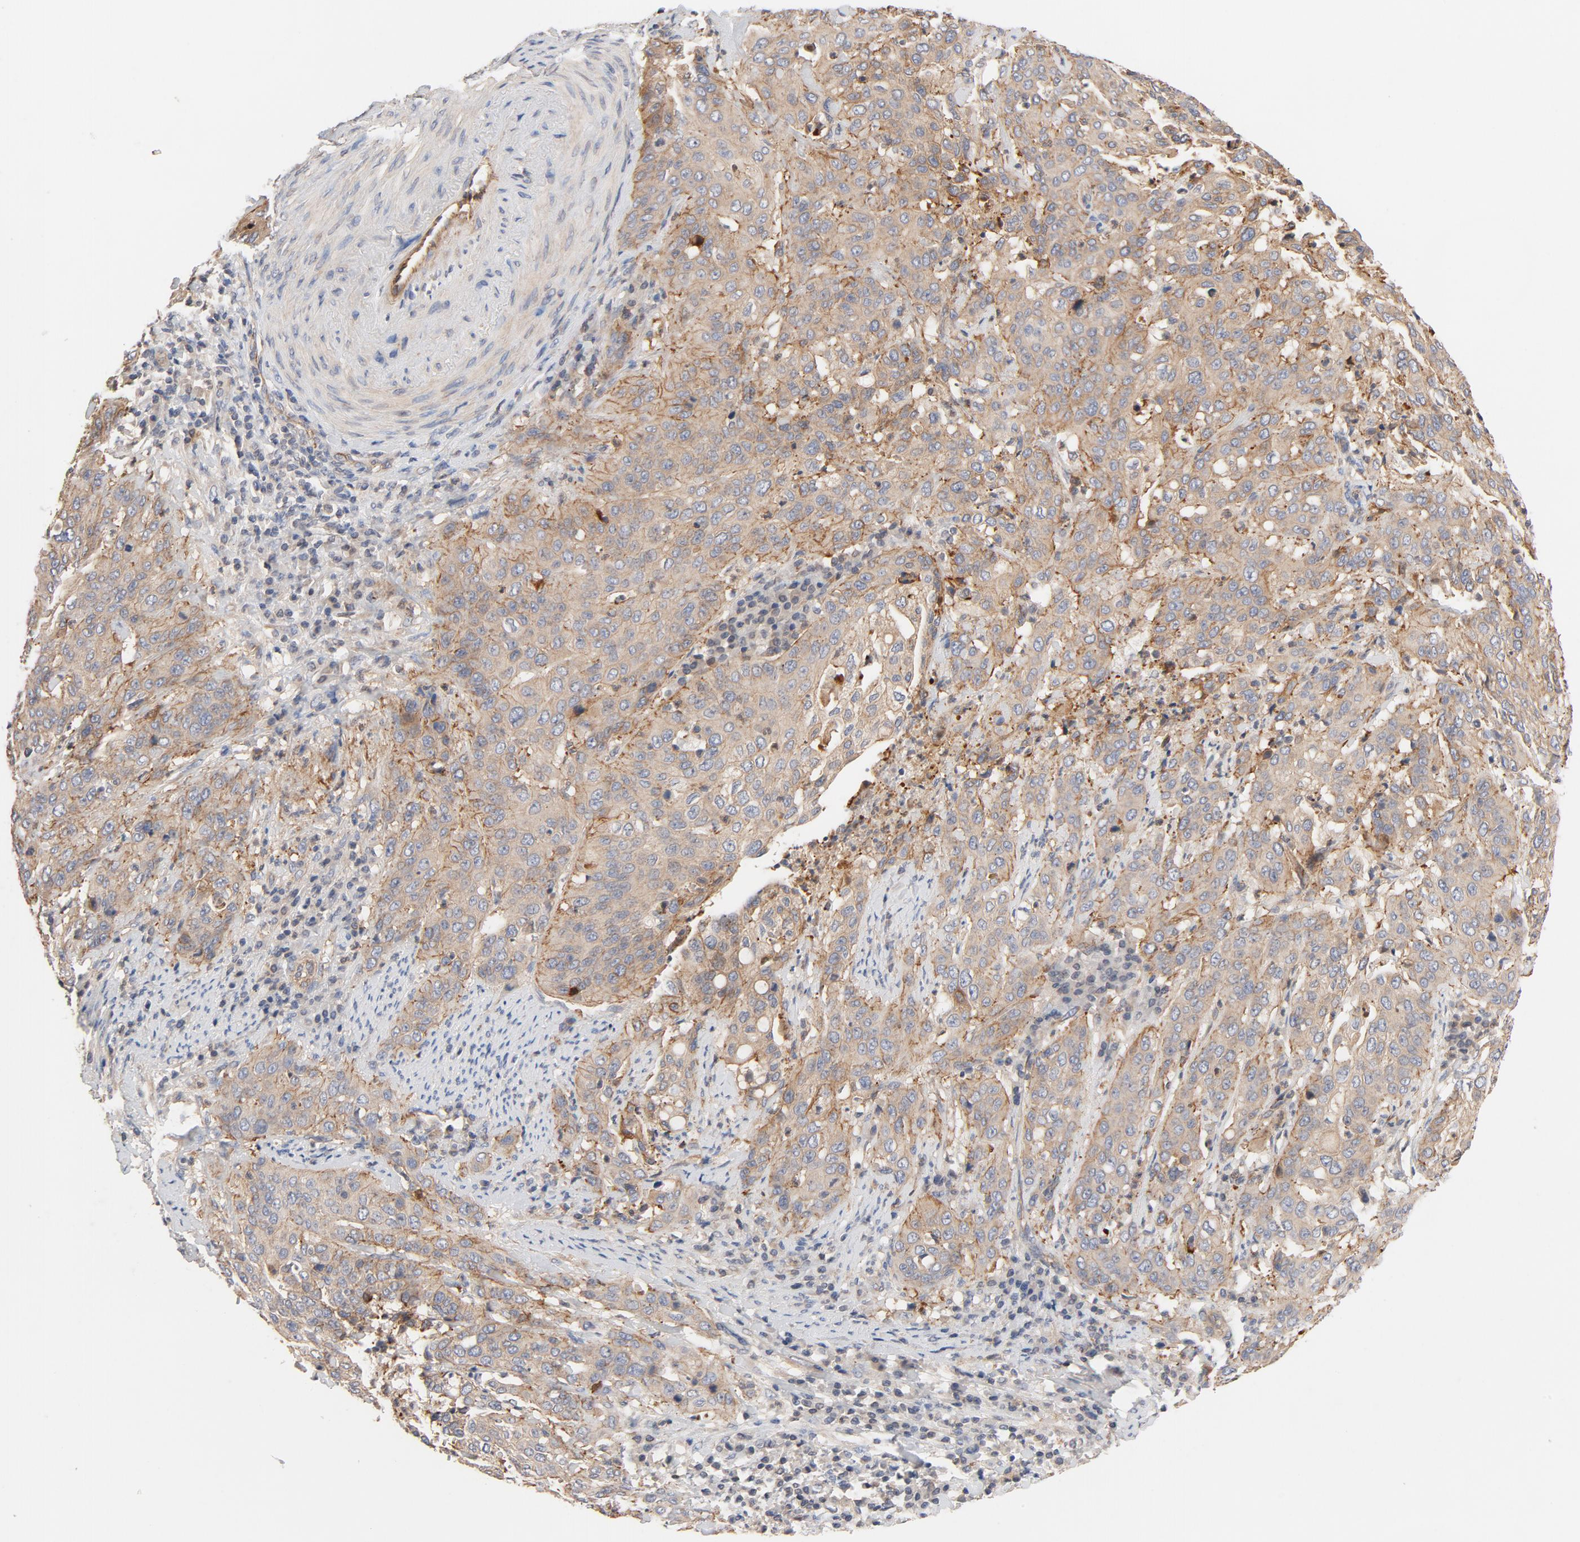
{"staining": {"intensity": "moderate", "quantity": ">75%", "location": "cytoplasmic/membranous"}, "tissue": "cervical cancer", "cell_type": "Tumor cells", "image_type": "cancer", "snomed": [{"axis": "morphology", "description": "Squamous cell carcinoma, NOS"}, {"axis": "topography", "description": "Cervix"}], "caption": "IHC of human cervical cancer (squamous cell carcinoma) displays medium levels of moderate cytoplasmic/membranous staining in about >75% of tumor cells.", "gene": "STRN3", "patient": {"sex": "female", "age": 41}}